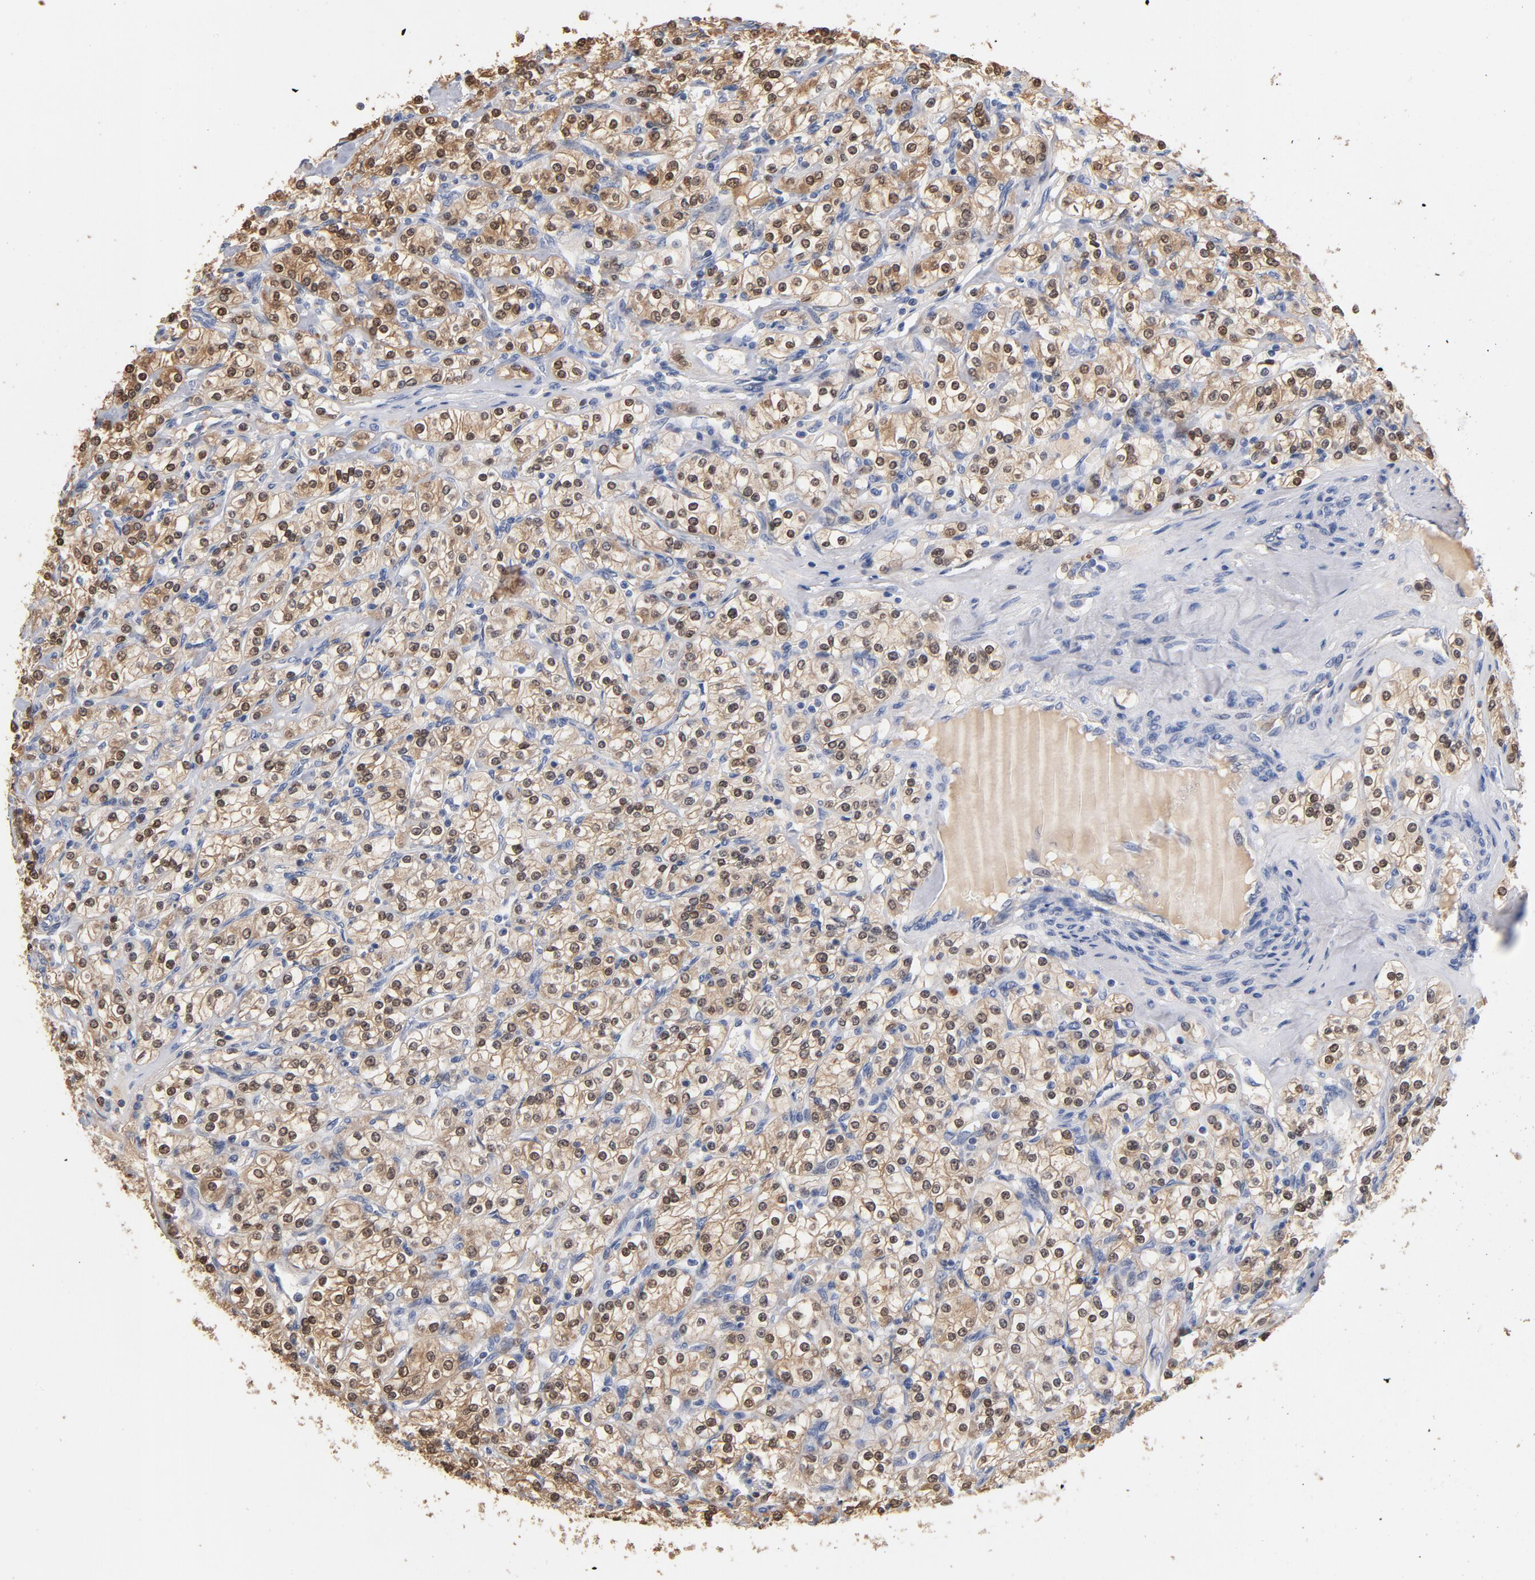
{"staining": {"intensity": "strong", "quantity": ">75%", "location": "cytoplasmic/membranous"}, "tissue": "renal cancer", "cell_type": "Tumor cells", "image_type": "cancer", "snomed": [{"axis": "morphology", "description": "Adenocarcinoma, NOS"}, {"axis": "topography", "description": "Kidney"}], "caption": "This micrograph demonstrates renal cancer stained with immunohistochemistry to label a protein in brown. The cytoplasmic/membranous of tumor cells show strong positivity for the protein. Nuclei are counter-stained blue.", "gene": "MIF", "patient": {"sex": "male", "age": 77}}